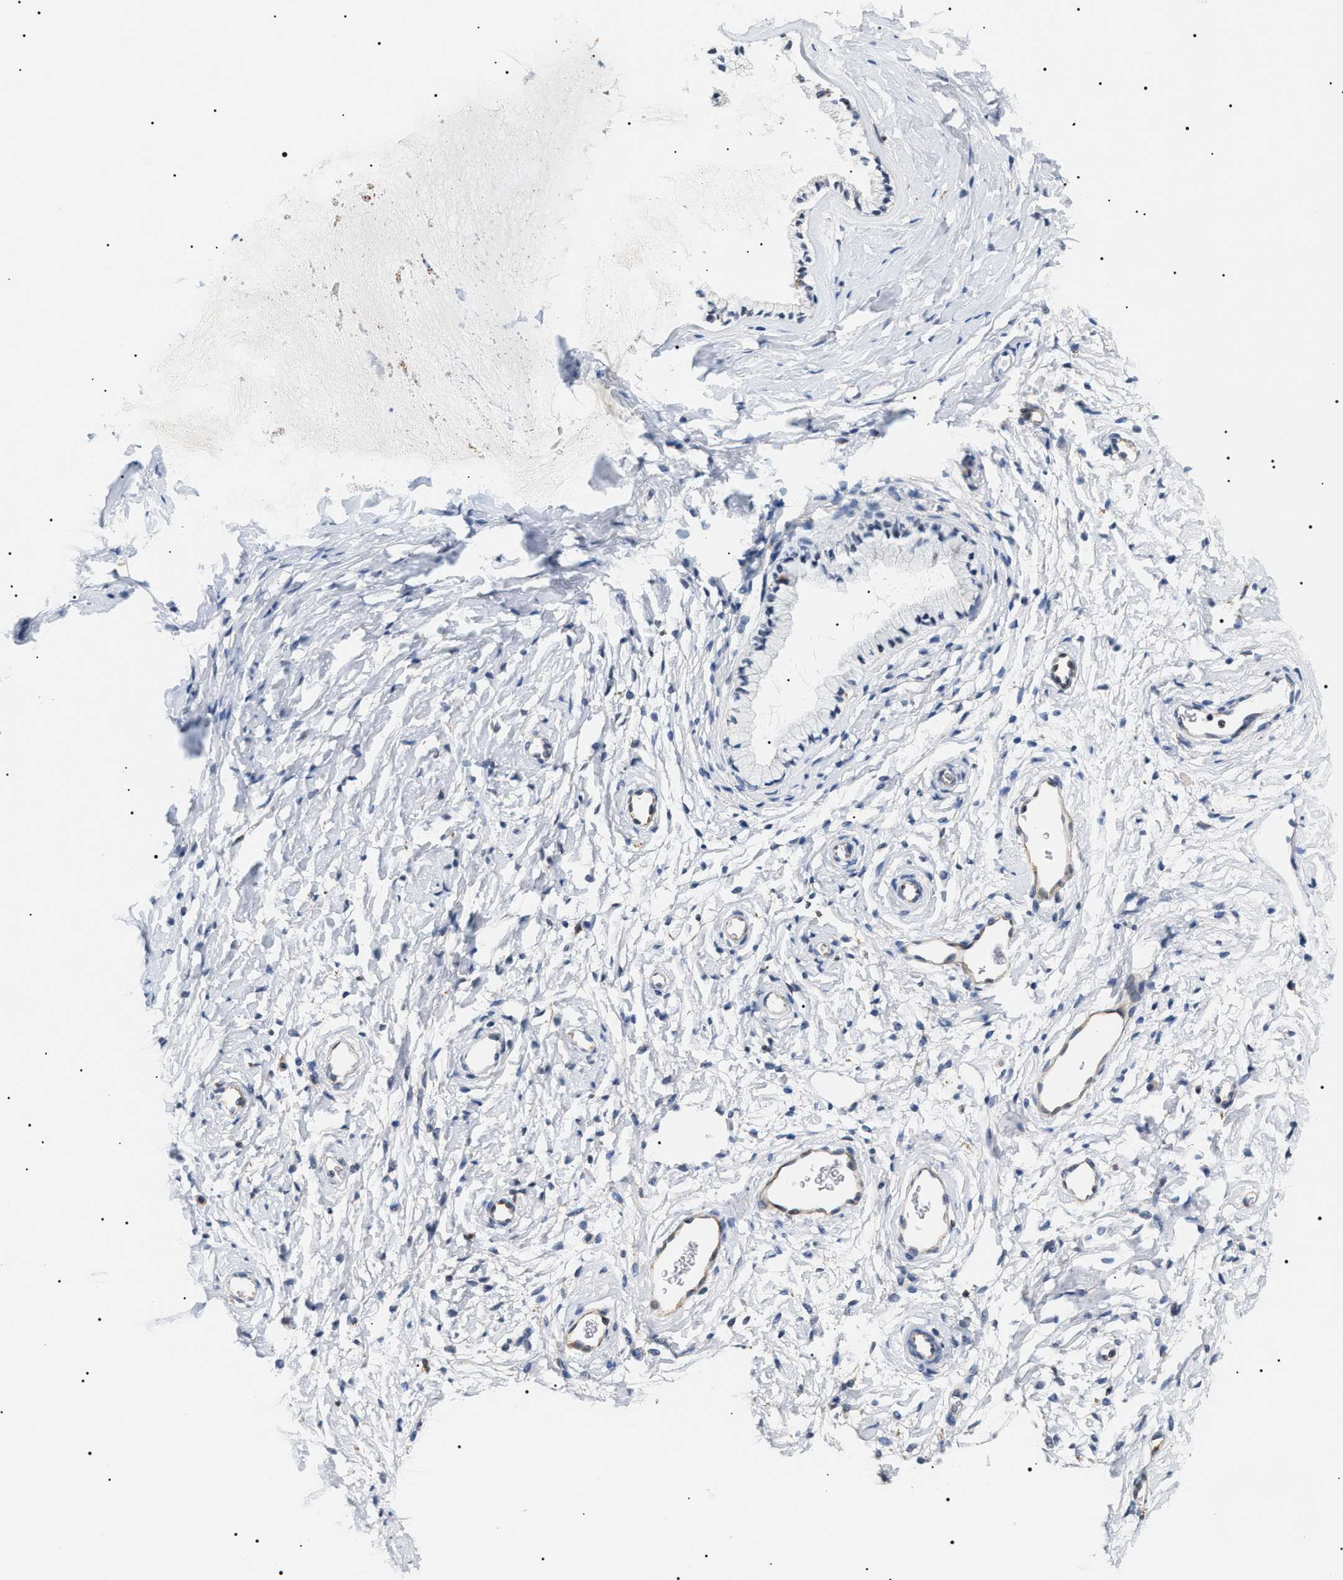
{"staining": {"intensity": "negative", "quantity": "none", "location": "none"}, "tissue": "cervix", "cell_type": "Glandular cells", "image_type": "normal", "snomed": [{"axis": "morphology", "description": "Normal tissue, NOS"}, {"axis": "topography", "description": "Cervix"}], "caption": "Immunohistochemical staining of benign cervix exhibits no significant positivity in glandular cells. (Immunohistochemistry (ihc), brightfield microscopy, high magnification).", "gene": "HSD17B11", "patient": {"sex": "female", "age": 72}}